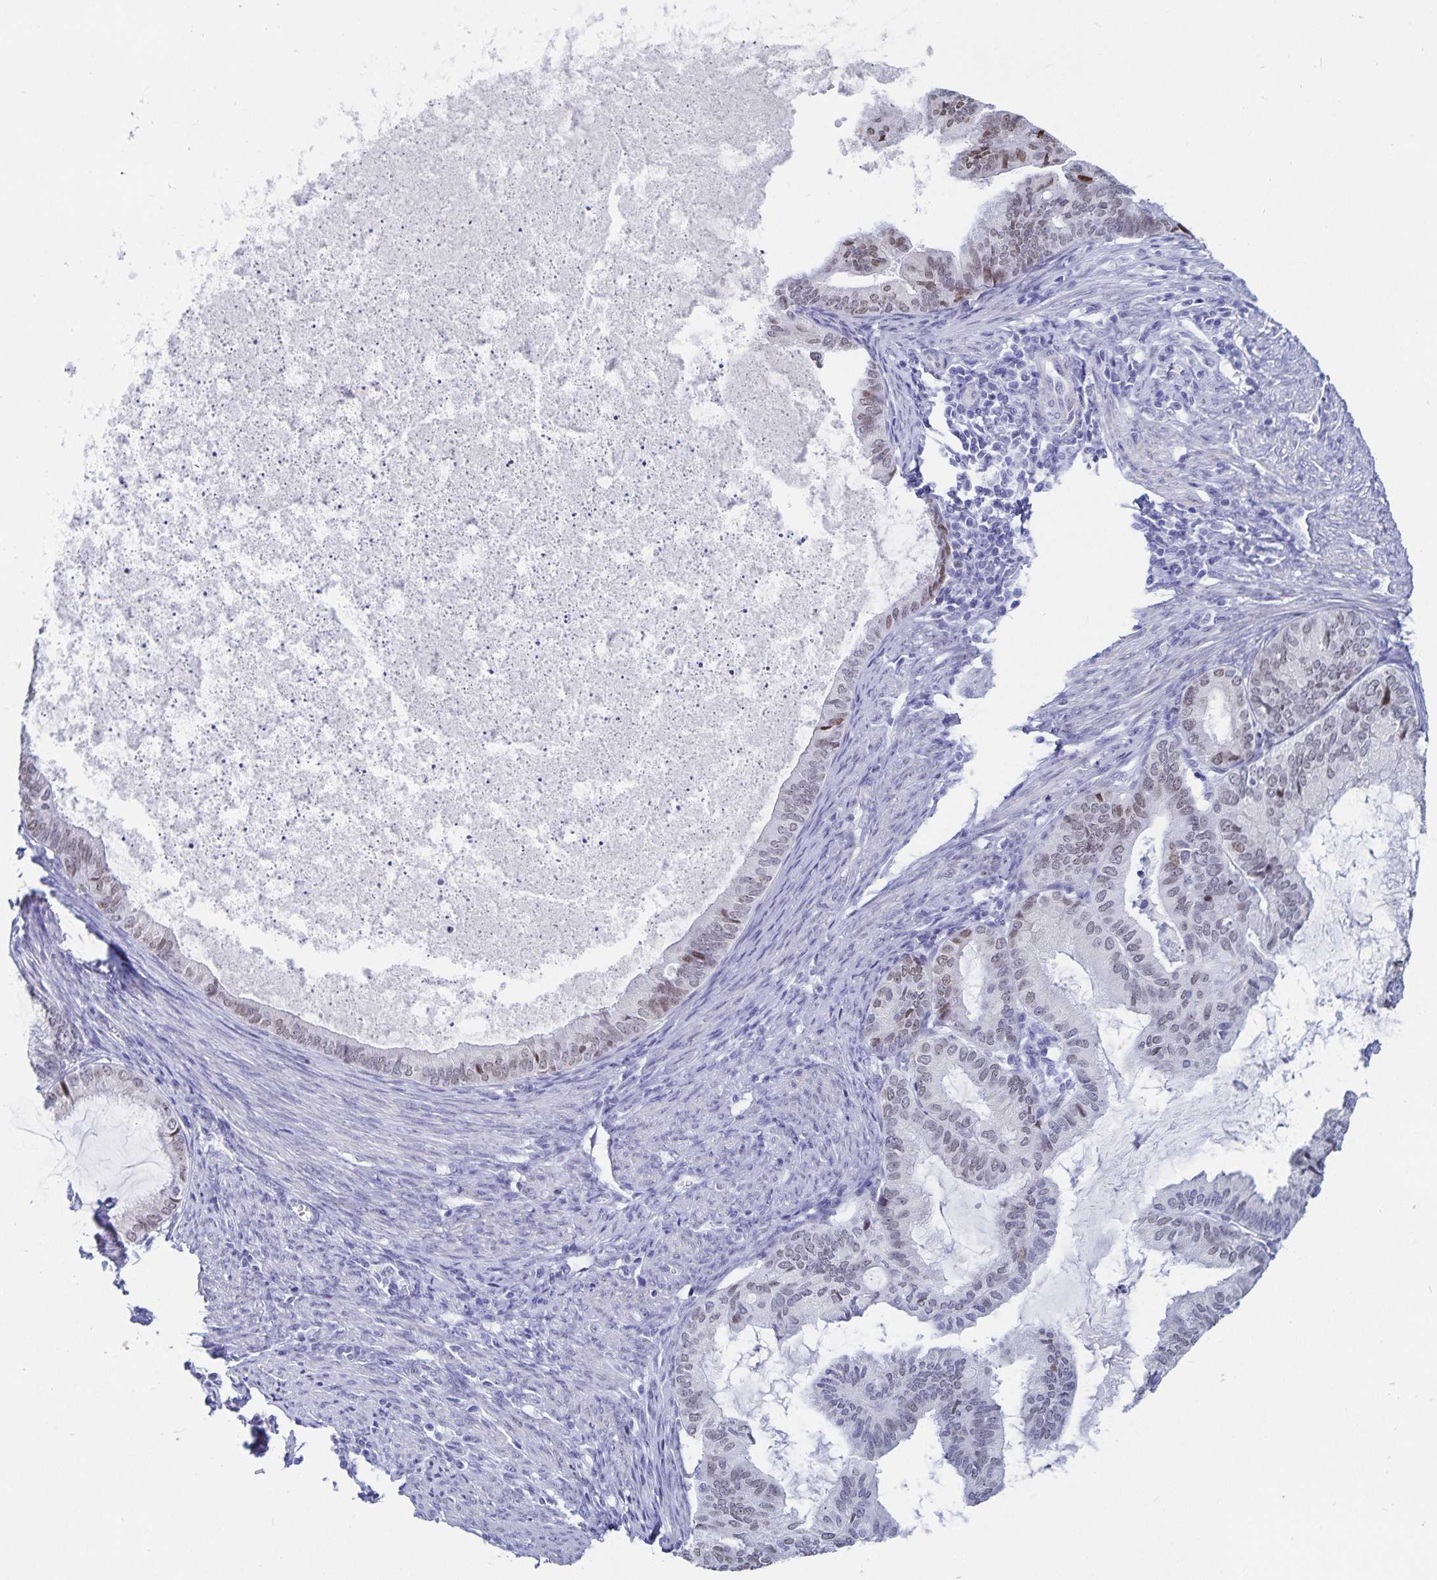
{"staining": {"intensity": "moderate", "quantity": "<25%", "location": "nuclear"}, "tissue": "endometrial cancer", "cell_type": "Tumor cells", "image_type": "cancer", "snomed": [{"axis": "morphology", "description": "Adenocarcinoma, NOS"}, {"axis": "topography", "description": "Endometrium"}], "caption": "A low amount of moderate nuclear expression is identified in about <25% of tumor cells in endometrial adenocarcinoma tissue. (brown staining indicates protein expression, while blue staining denotes nuclei).", "gene": "HMGB3", "patient": {"sex": "female", "age": 86}}